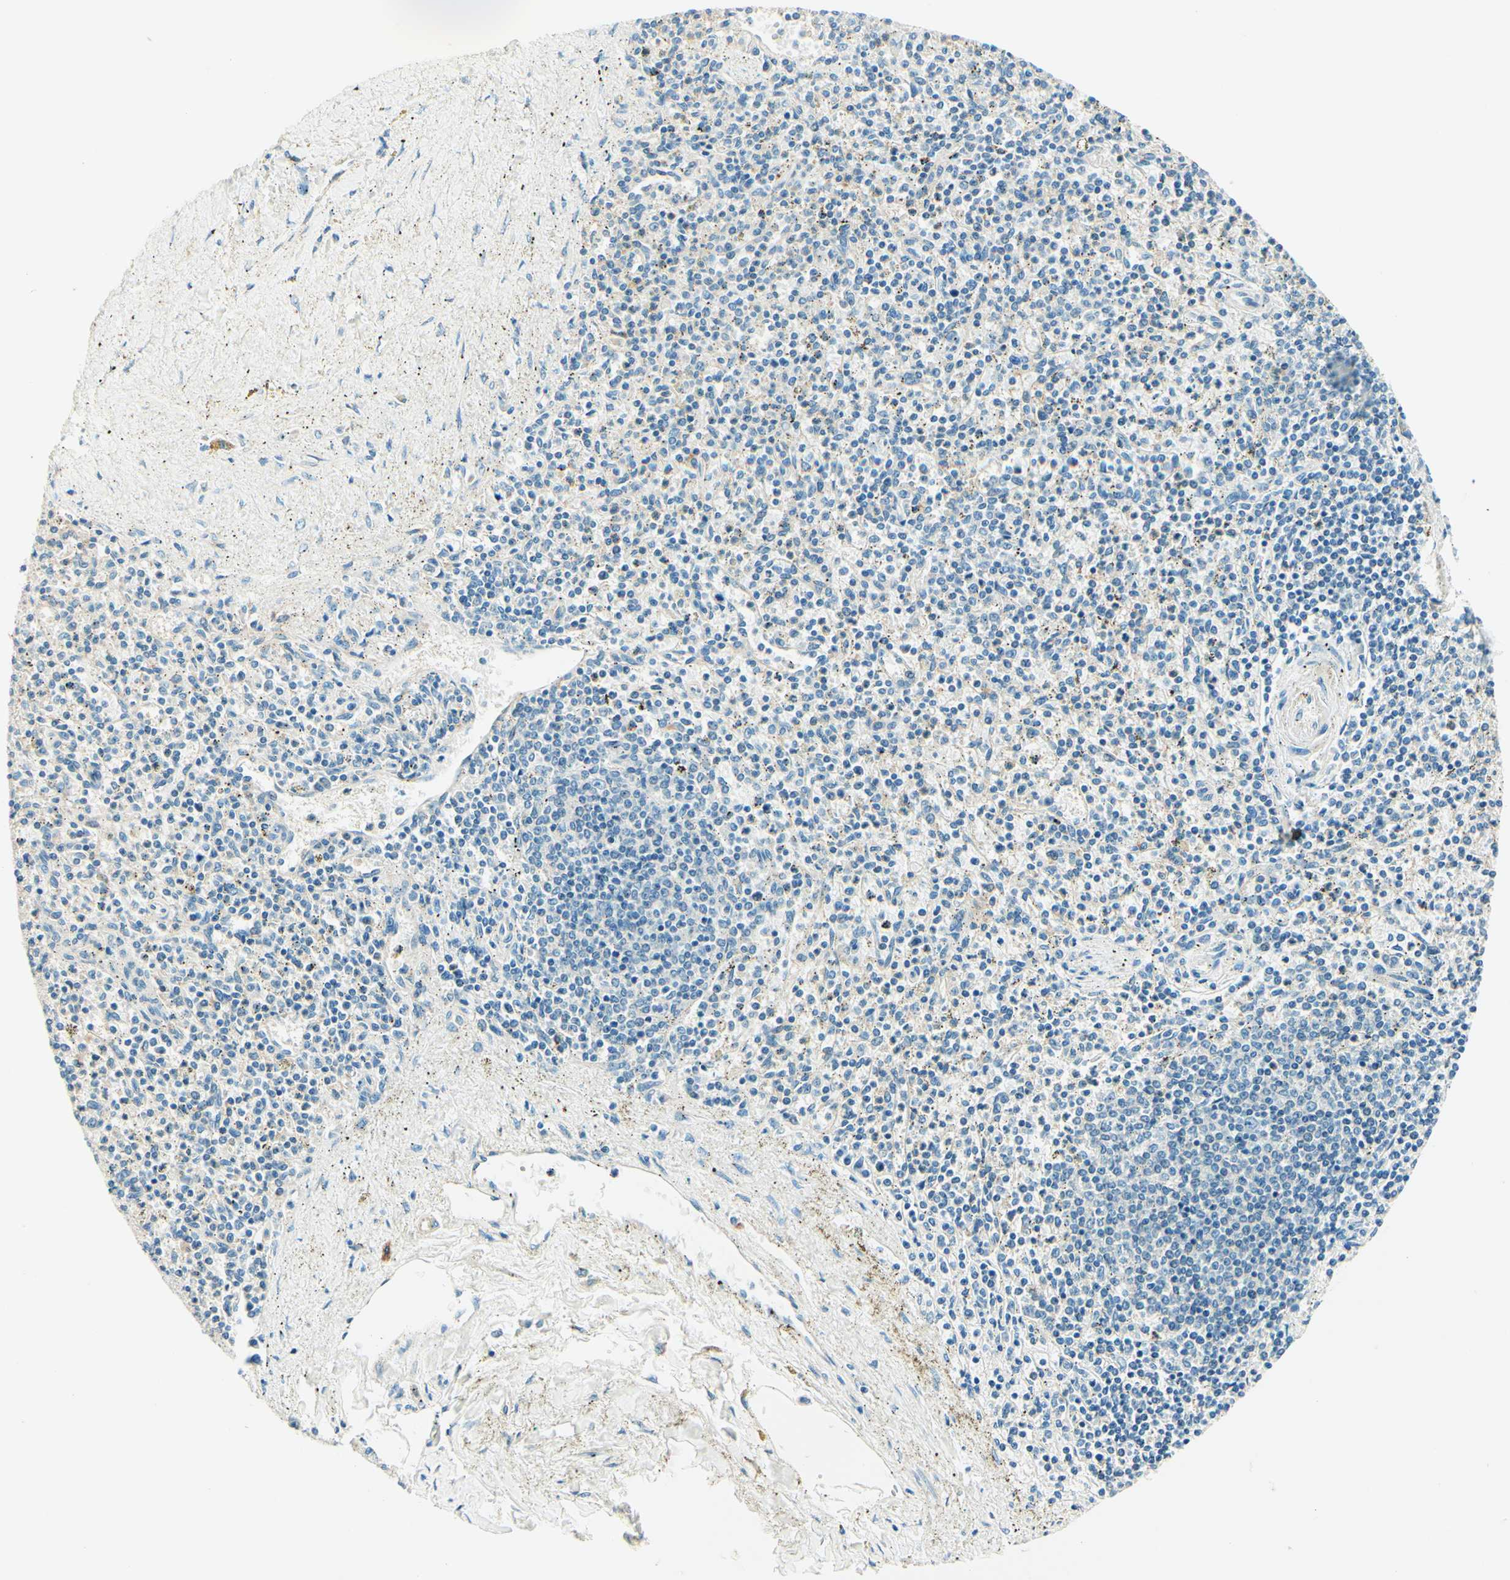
{"staining": {"intensity": "weak", "quantity": "25%-75%", "location": "cytoplasmic/membranous"}, "tissue": "spleen", "cell_type": "Cells in red pulp", "image_type": "normal", "snomed": [{"axis": "morphology", "description": "Normal tissue, NOS"}, {"axis": "topography", "description": "Spleen"}], "caption": "Human spleen stained for a protein (brown) reveals weak cytoplasmic/membranous positive positivity in about 25%-75% of cells in red pulp.", "gene": "TAOK2", "patient": {"sex": "male", "age": 72}}